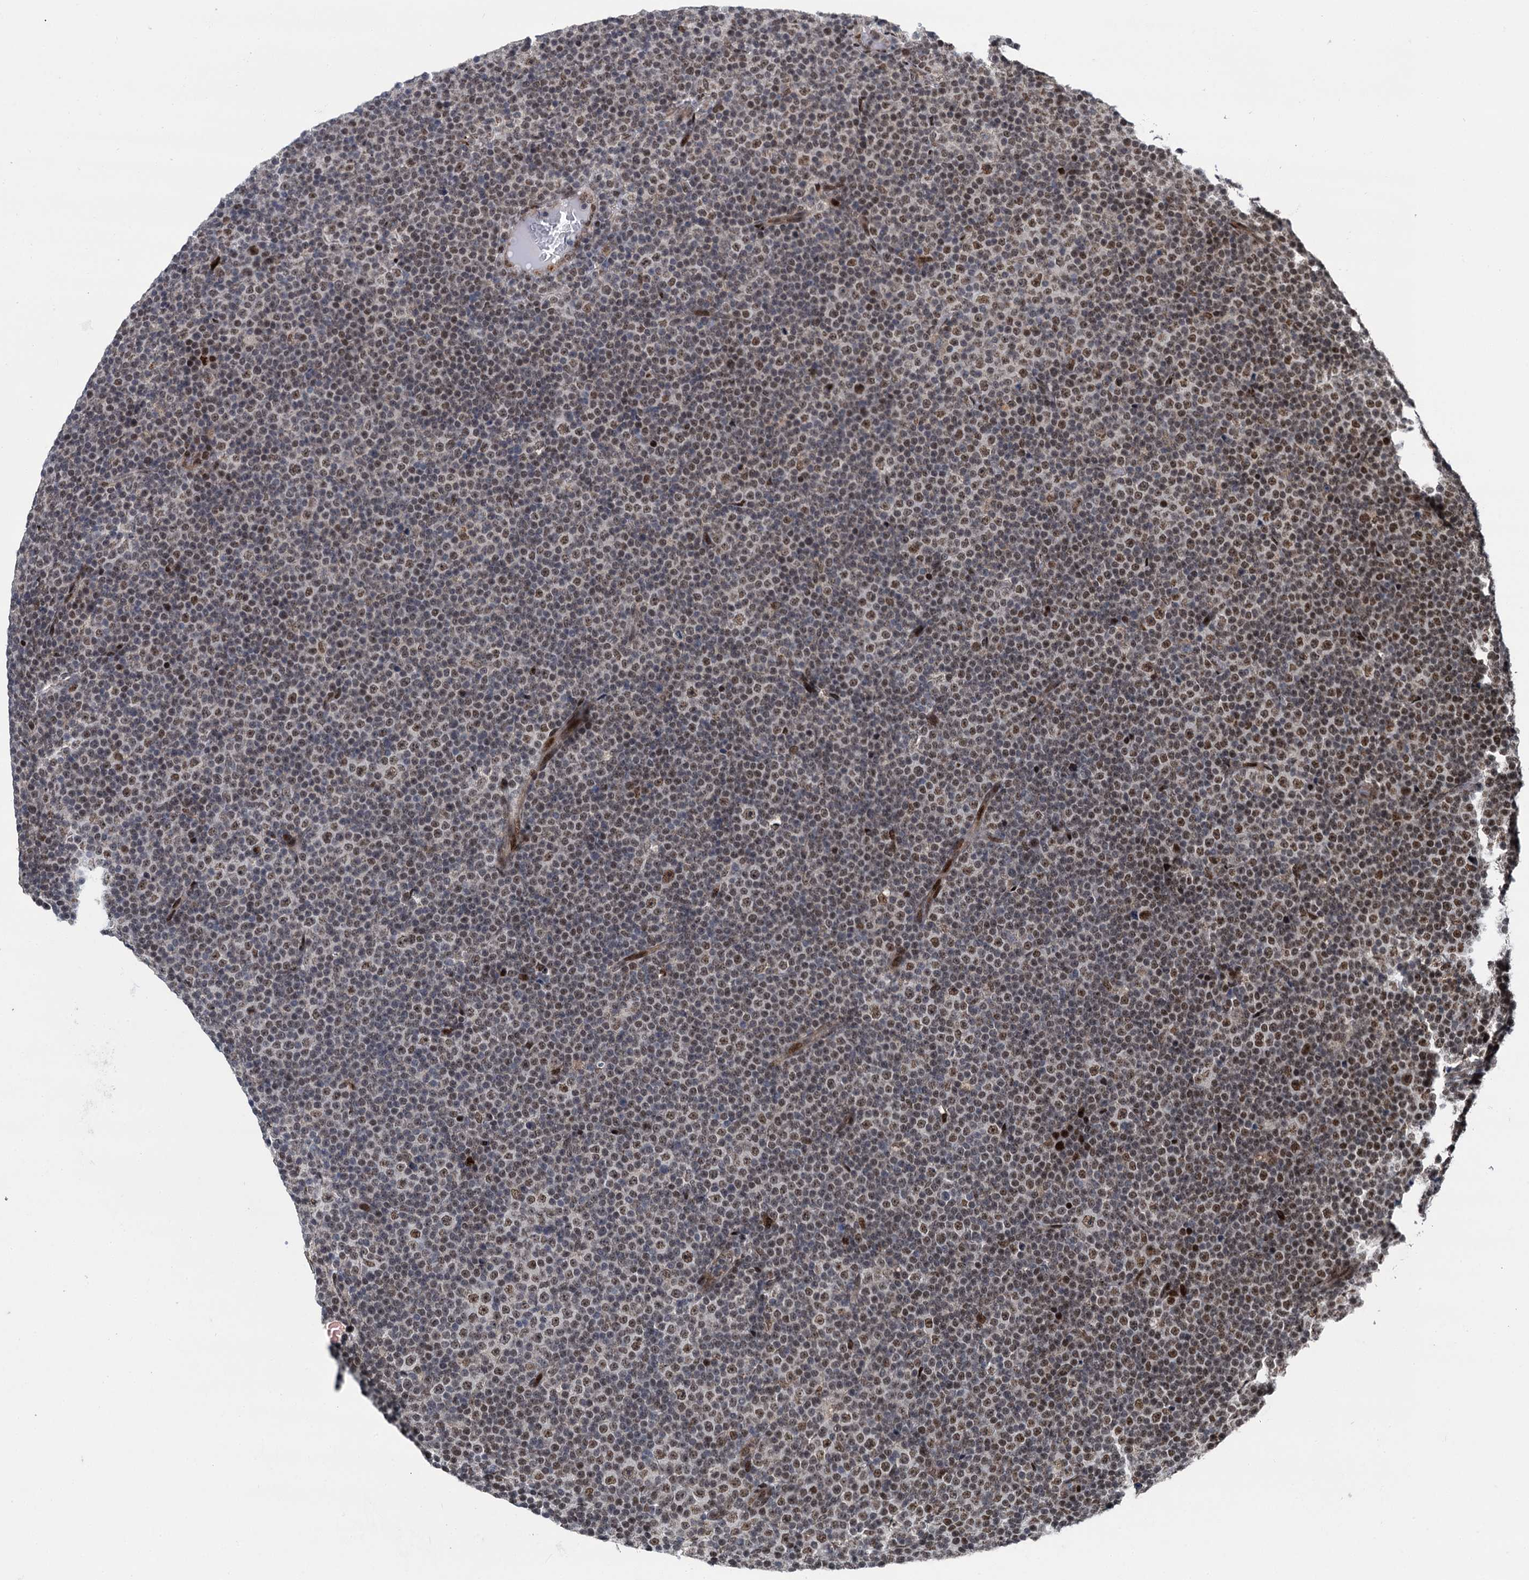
{"staining": {"intensity": "moderate", "quantity": "25%-75%", "location": "nuclear"}, "tissue": "lymphoma", "cell_type": "Tumor cells", "image_type": "cancer", "snomed": [{"axis": "morphology", "description": "Malignant lymphoma, non-Hodgkin's type, Low grade"}, {"axis": "topography", "description": "Lymph node"}], "caption": "A micrograph of lymphoma stained for a protein shows moderate nuclear brown staining in tumor cells. (Brightfield microscopy of DAB IHC at high magnification).", "gene": "RUFY2", "patient": {"sex": "female", "age": 67}}